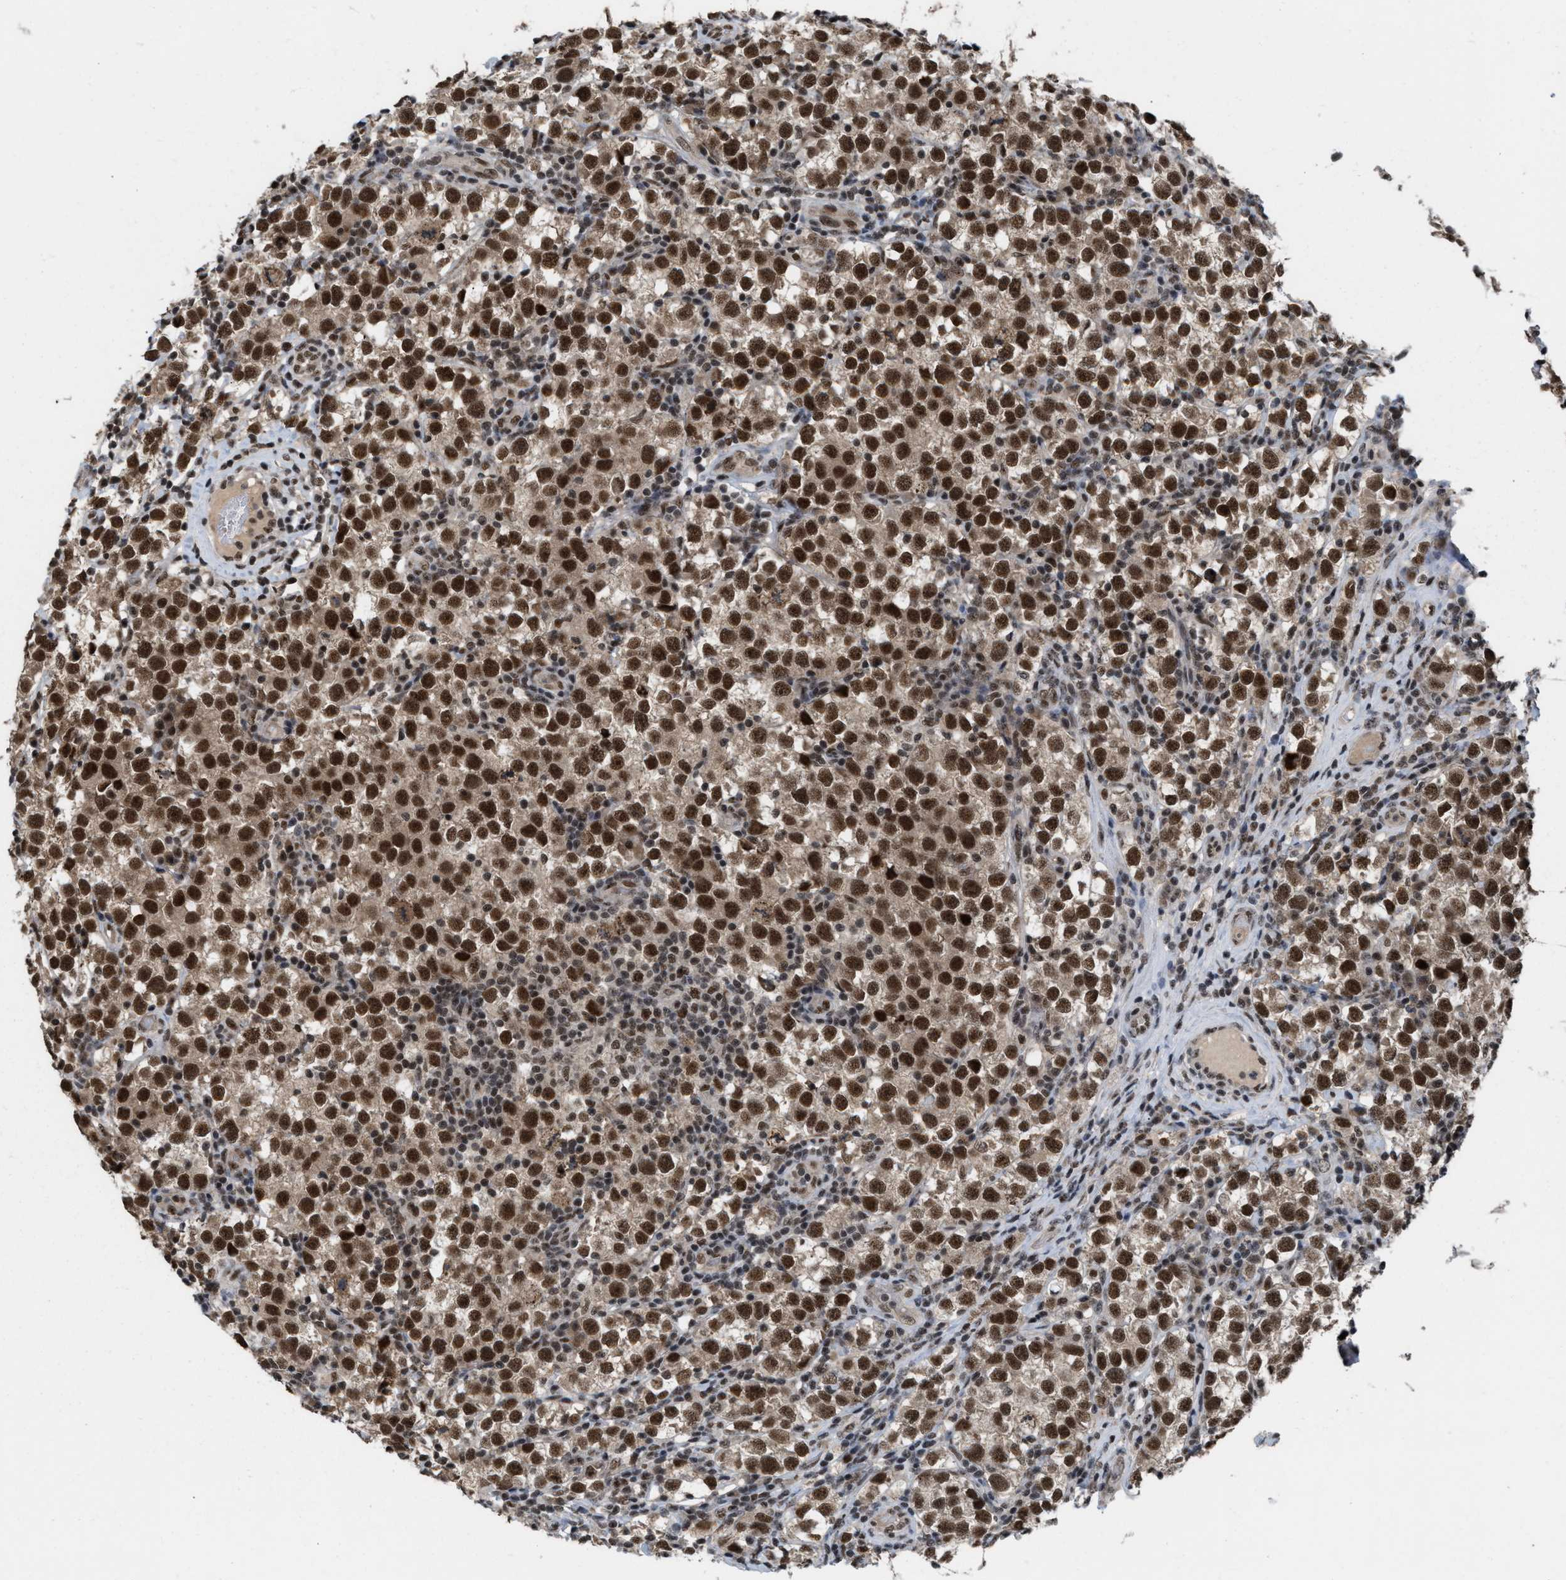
{"staining": {"intensity": "strong", "quantity": ">75%", "location": "cytoplasmic/membranous,nuclear"}, "tissue": "testis cancer", "cell_type": "Tumor cells", "image_type": "cancer", "snomed": [{"axis": "morphology", "description": "Normal tissue, NOS"}, {"axis": "morphology", "description": "Seminoma, NOS"}, {"axis": "topography", "description": "Testis"}], "caption": "A brown stain shows strong cytoplasmic/membranous and nuclear positivity of a protein in testis seminoma tumor cells.", "gene": "PRPF4", "patient": {"sex": "male", "age": 43}}